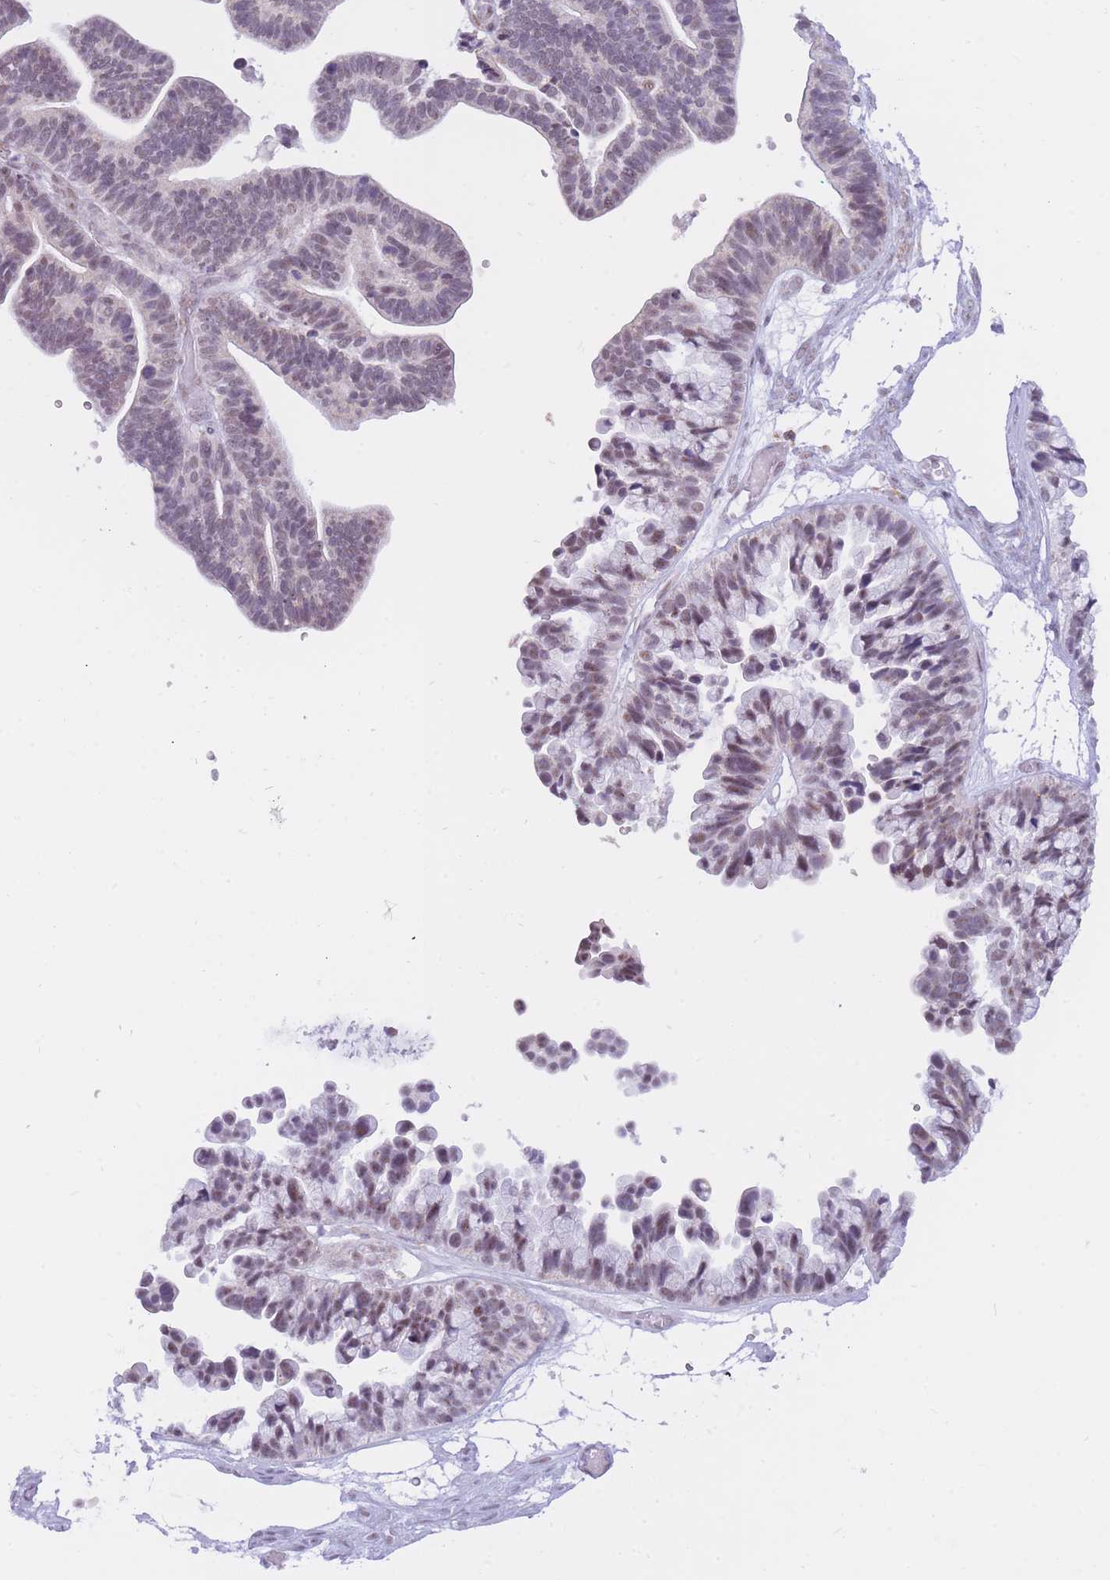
{"staining": {"intensity": "weak", "quantity": "<25%", "location": "nuclear"}, "tissue": "ovarian cancer", "cell_type": "Tumor cells", "image_type": "cancer", "snomed": [{"axis": "morphology", "description": "Cystadenocarcinoma, serous, NOS"}, {"axis": "topography", "description": "Ovary"}], "caption": "A high-resolution histopathology image shows immunohistochemistry (IHC) staining of ovarian serous cystadenocarcinoma, which shows no significant staining in tumor cells.", "gene": "CYP2B6", "patient": {"sex": "female", "age": 56}}